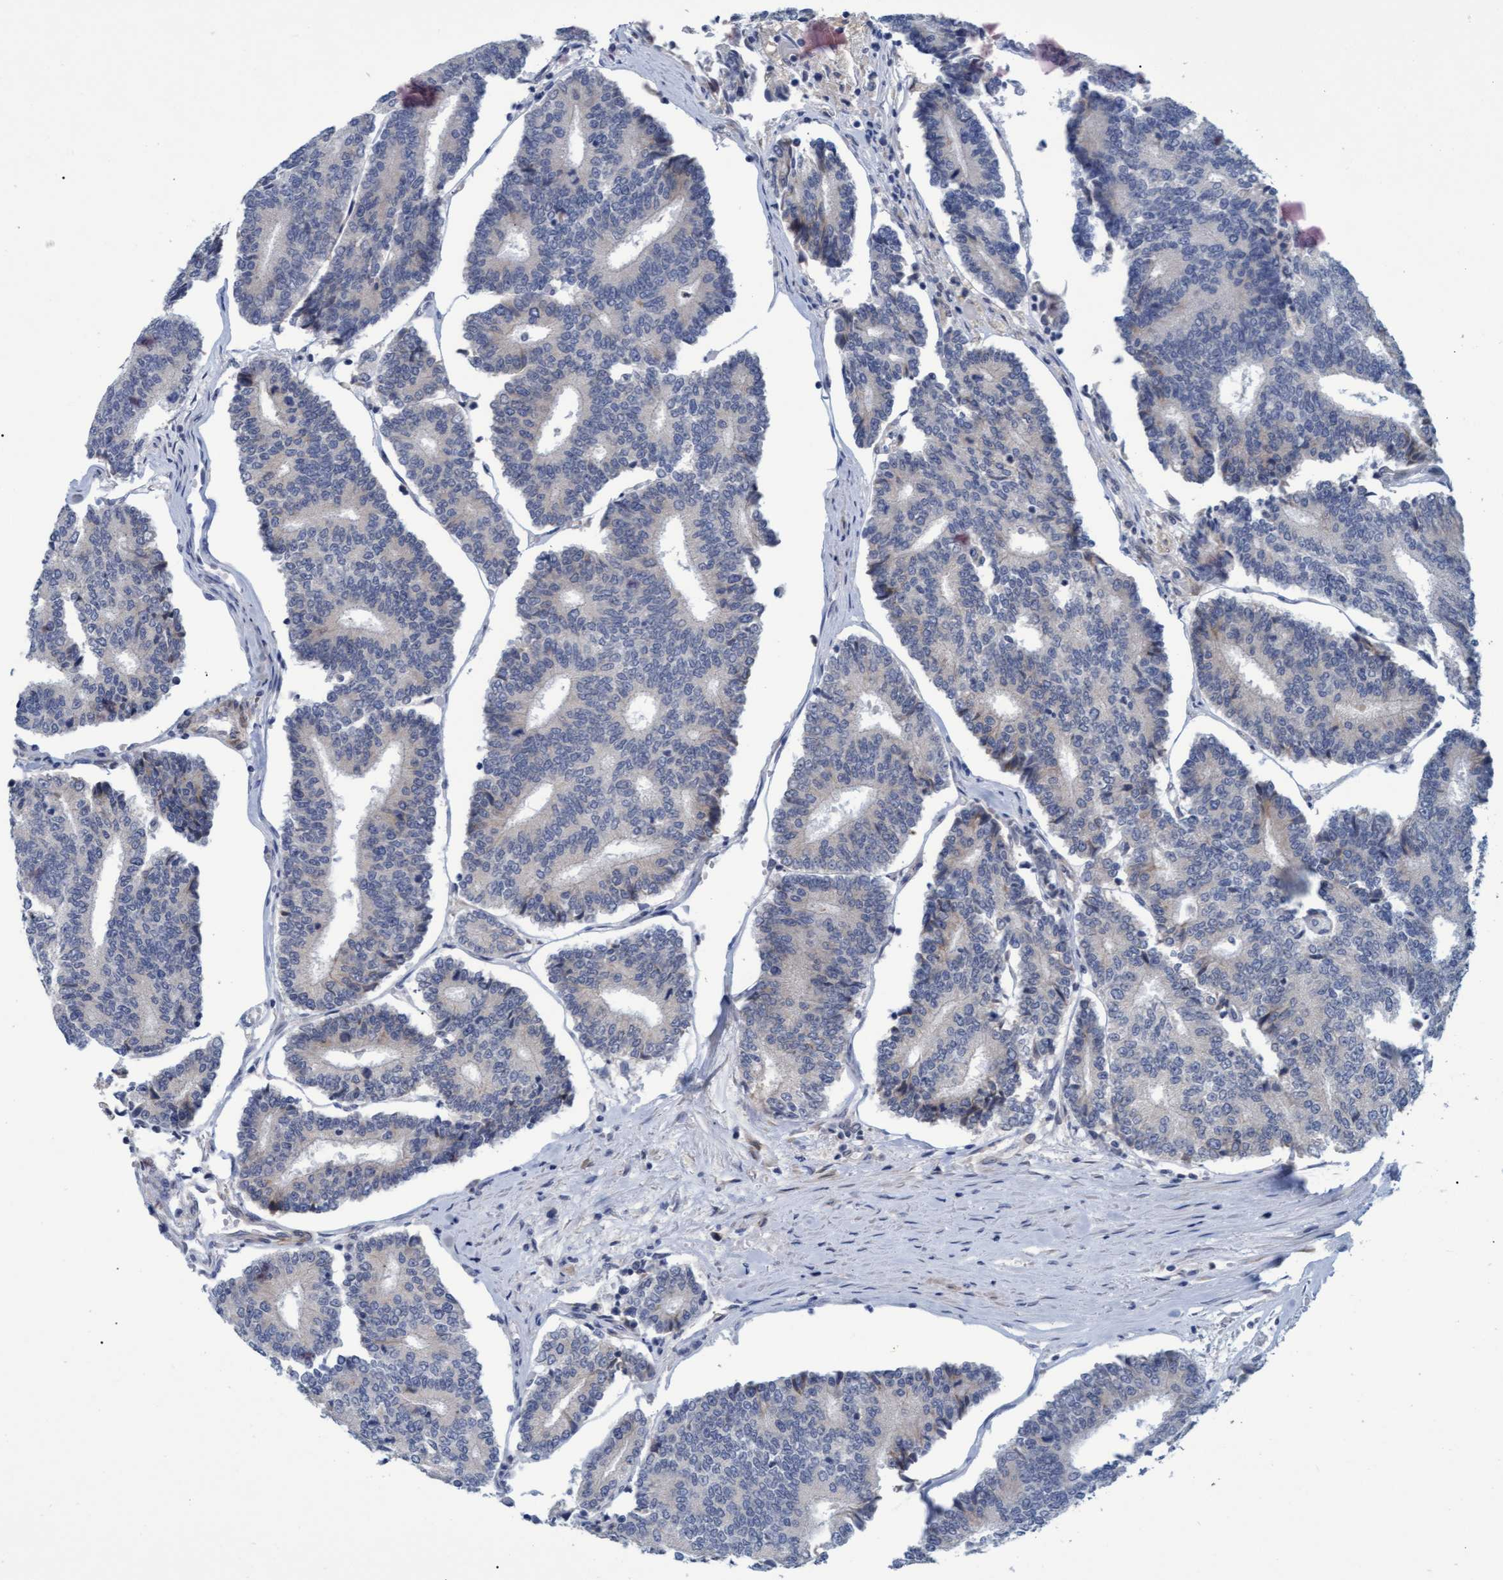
{"staining": {"intensity": "negative", "quantity": "none", "location": "none"}, "tissue": "prostate cancer", "cell_type": "Tumor cells", "image_type": "cancer", "snomed": [{"axis": "morphology", "description": "Normal tissue, NOS"}, {"axis": "morphology", "description": "Adenocarcinoma, High grade"}, {"axis": "topography", "description": "Prostate"}, {"axis": "topography", "description": "Seminal veicle"}], "caption": "Tumor cells are negative for brown protein staining in prostate cancer.", "gene": "SSTR3", "patient": {"sex": "male", "age": 55}}